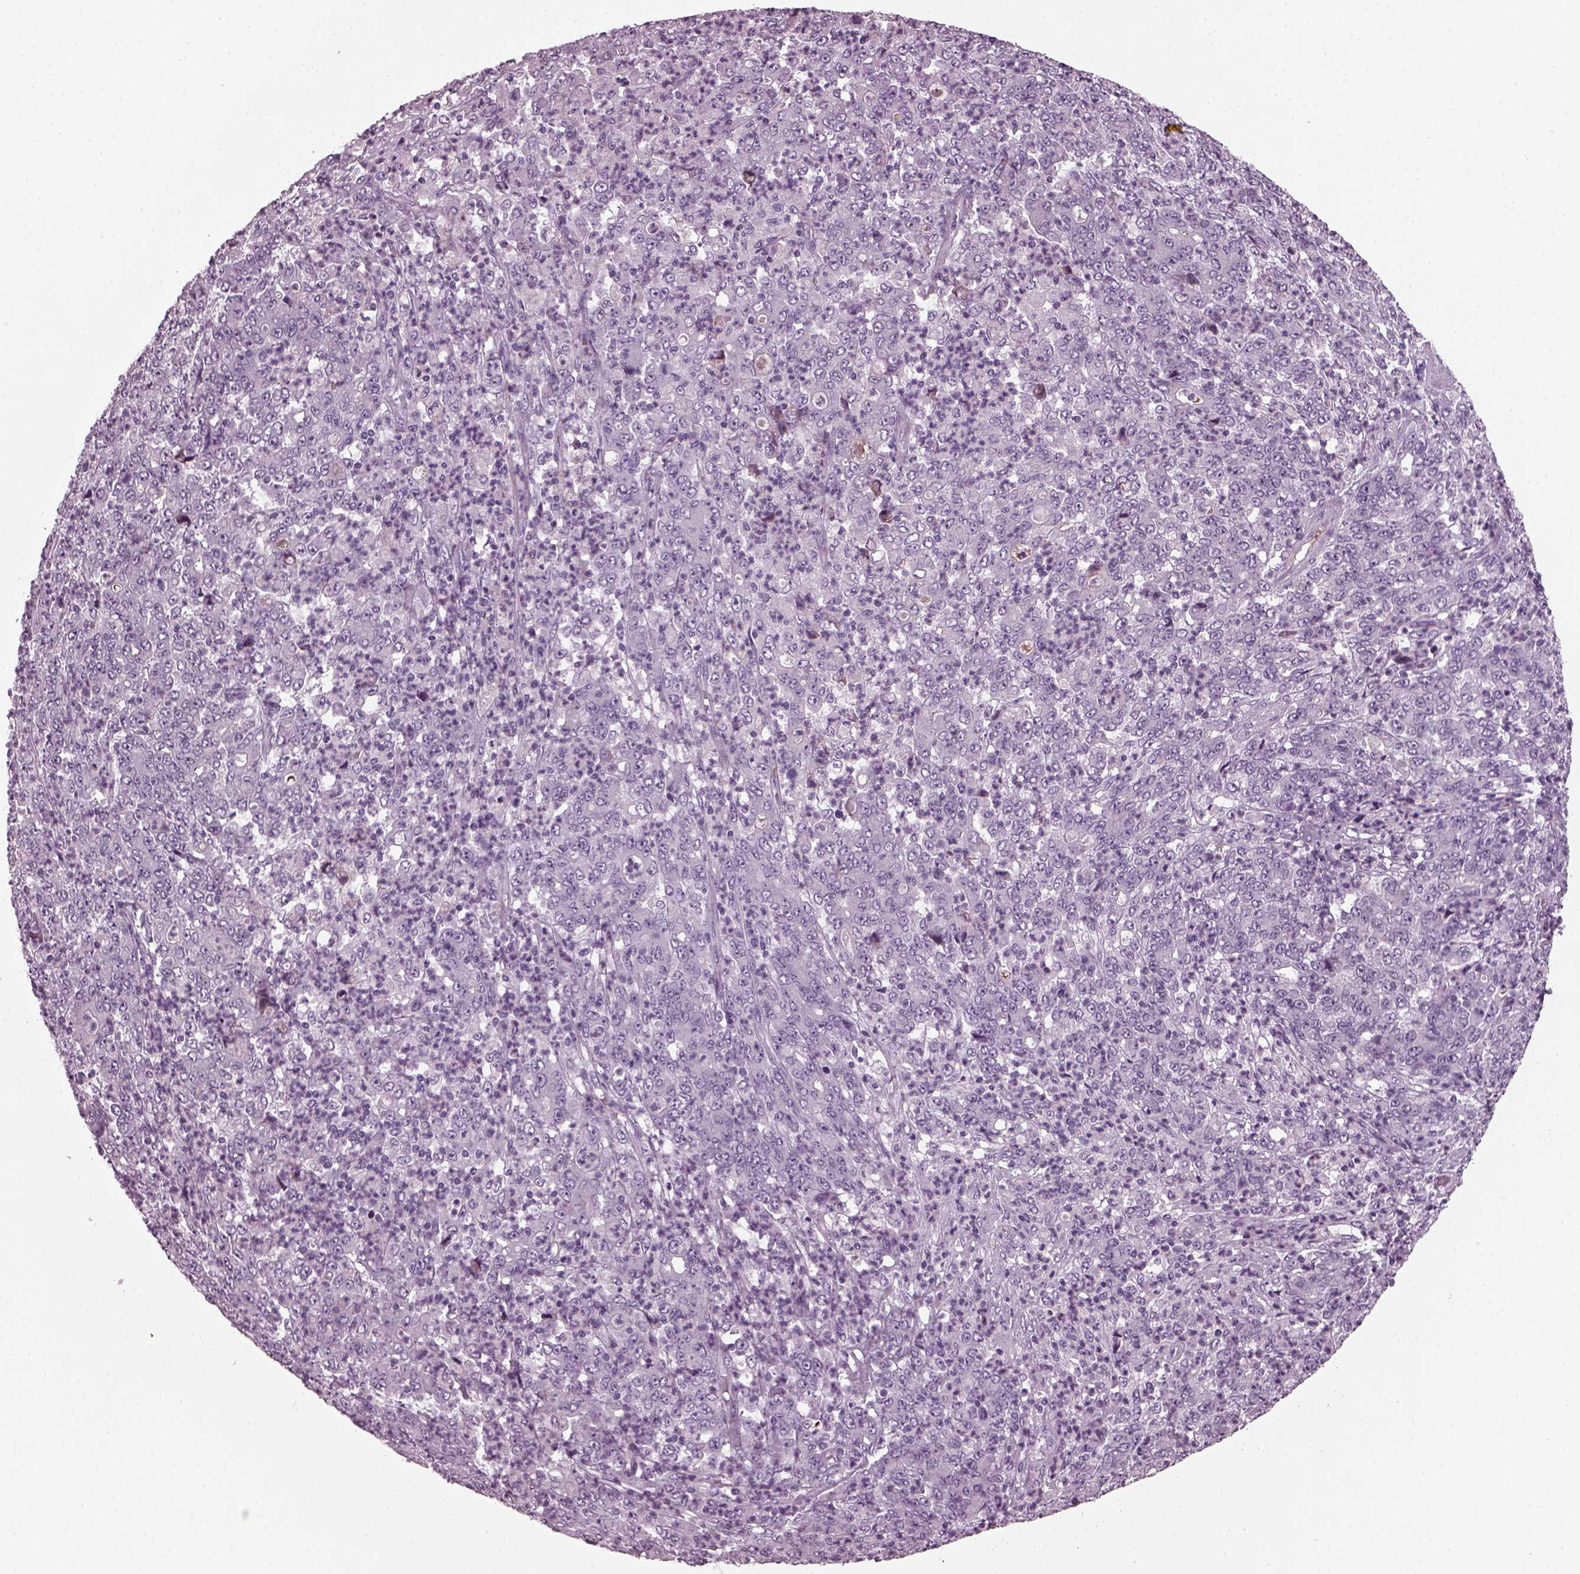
{"staining": {"intensity": "negative", "quantity": "none", "location": "none"}, "tissue": "stomach cancer", "cell_type": "Tumor cells", "image_type": "cancer", "snomed": [{"axis": "morphology", "description": "Adenocarcinoma, NOS"}, {"axis": "topography", "description": "Stomach, lower"}], "caption": "Histopathology image shows no significant protein positivity in tumor cells of stomach adenocarcinoma.", "gene": "DPYSL5", "patient": {"sex": "female", "age": 71}}